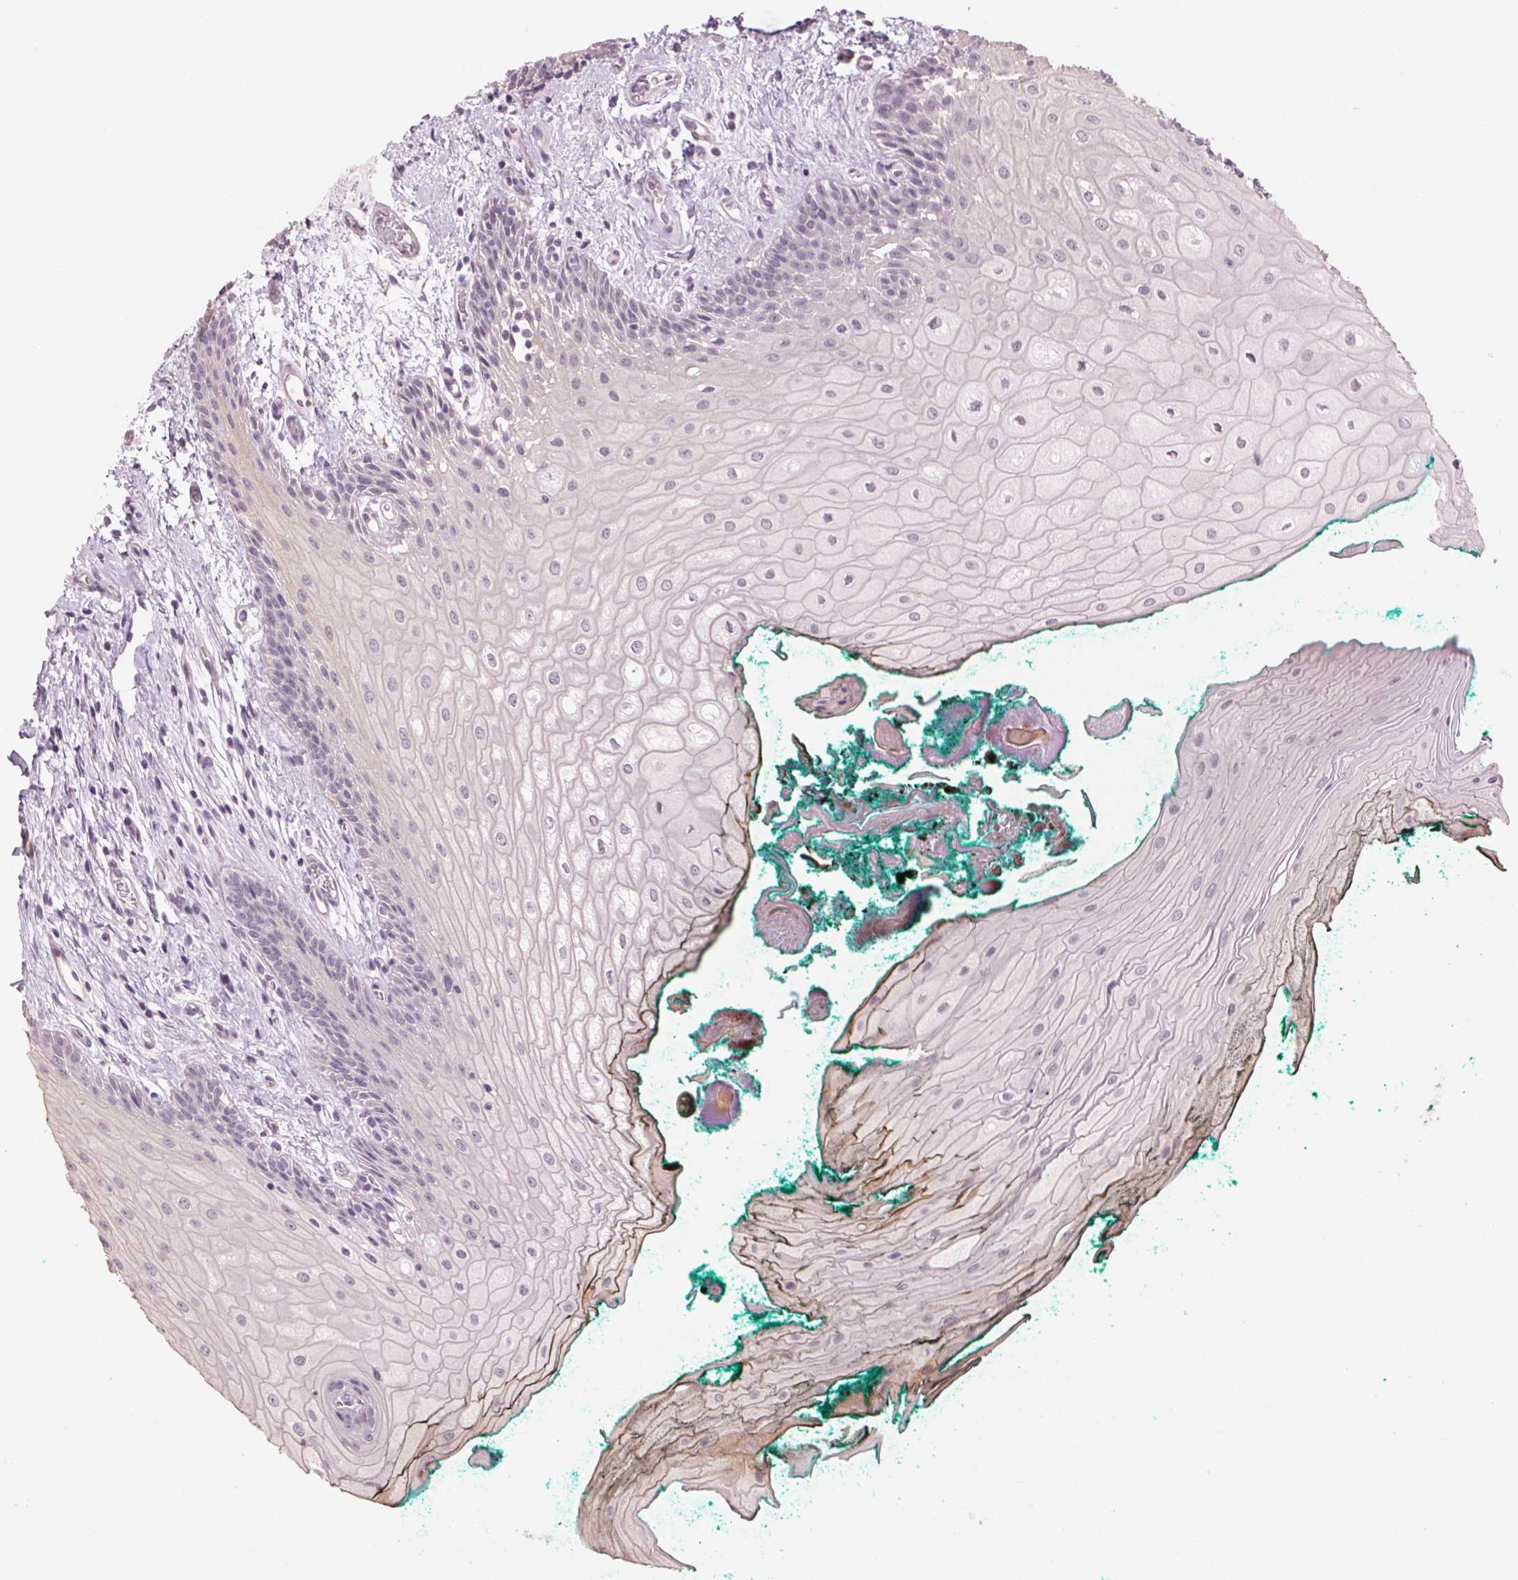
{"staining": {"intensity": "negative", "quantity": "none", "location": "none"}, "tissue": "oral mucosa", "cell_type": "Squamous epithelial cells", "image_type": "normal", "snomed": [{"axis": "morphology", "description": "Normal tissue, NOS"}, {"axis": "topography", "description": "Oral tissue"}], "caption": "The immunohistochemistry (IHC) histopathology image has no significant staining in squamous epithelial cells of oral mucosa.", "gene": "MPO", "patient": {"sex": "female", "age": 68}}